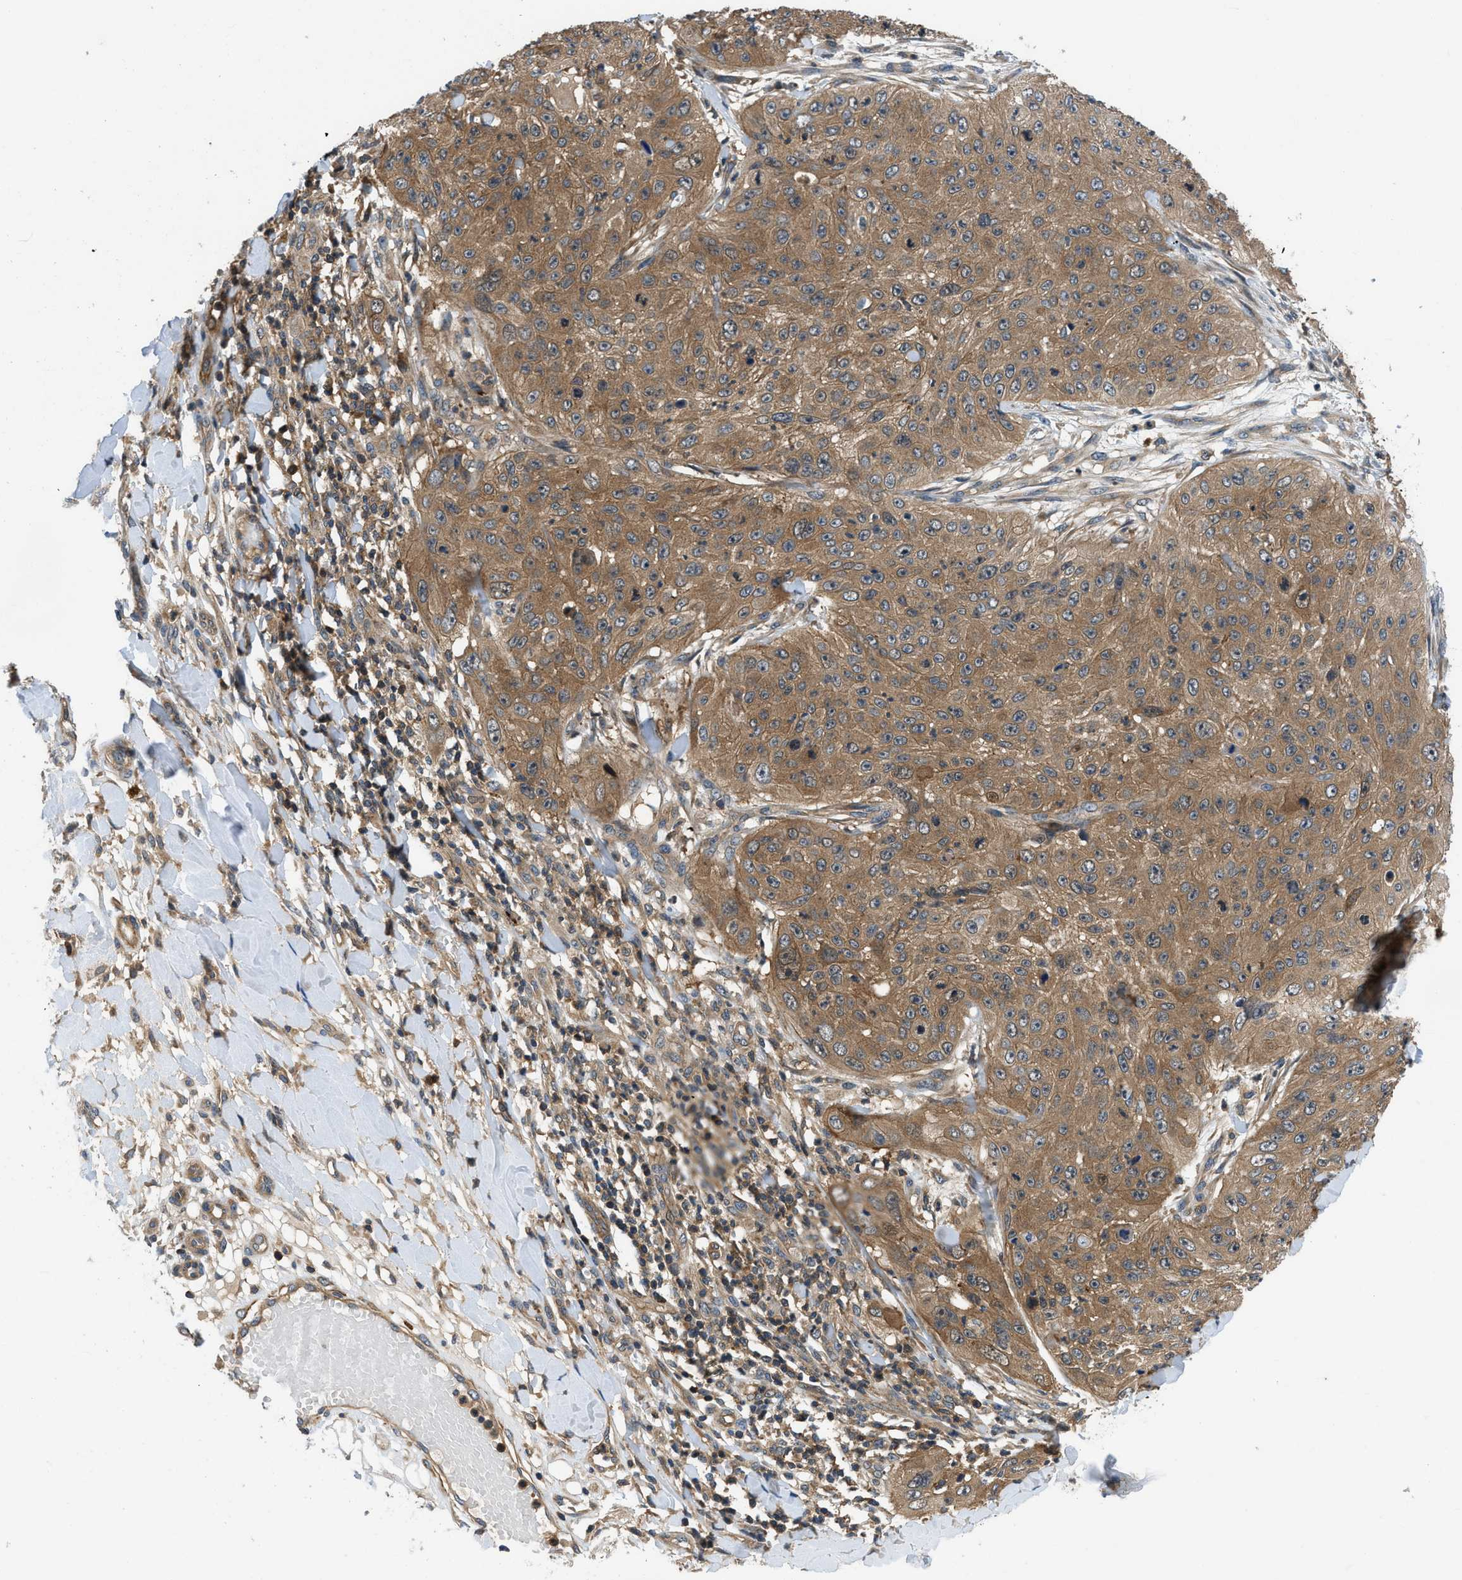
{"staining": {"intensity": "moderate", "quantity": ">75%", "location": "cytoplasmic/membranous"}, "tissue": "skin cancer", "cell_type": "Tumor cells", "image_type": "cancer", "snomed": [{"axis": "morphology", "description": "Squamous cell carcinoma, NOS"}, {"axis": "topography", "description": "Skin"}], "caption": "Immunohistochemical staining of skin cancer (squamous cell carcinoma) shows medium levels of moderate cytoplasmic/membranous protein positivity in about >75% of tumor cells.", "gene": "GPR31", "patient": {"sex": "female", "age": 80}}